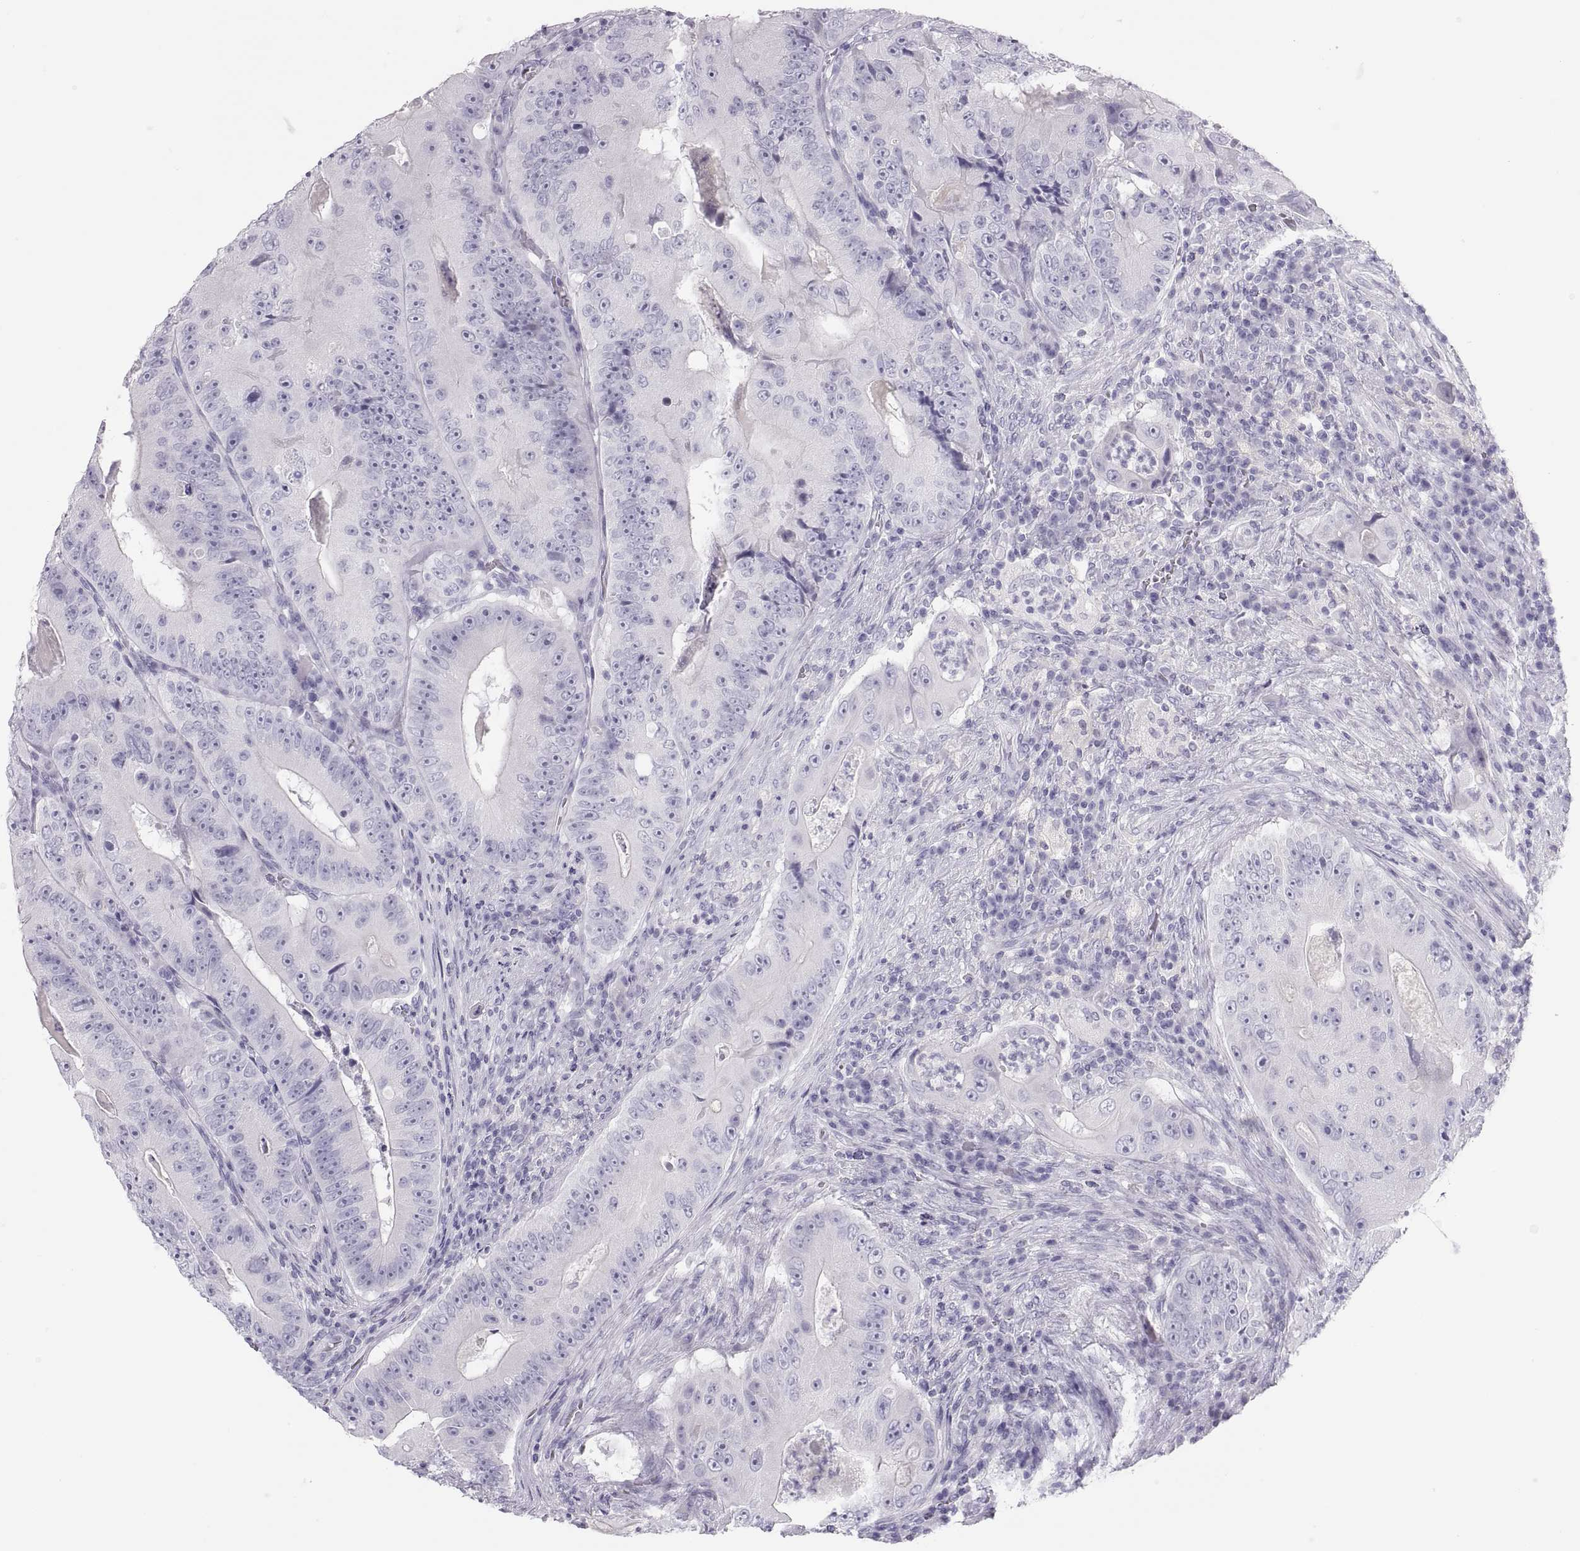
{"staining": {"intensity": "negative", "quantity": "none", "location": "none"}, "tissue": "colorectal cancer", "cell_type": "Tumor cells", "image_type": "cancer", "snomed": [{"axis": "morphology", "description": "Adenocarcinoma, NOS"}, {"axis": "topography", "description": "Colon"}], "caption": "DAB immunohistochemical staining of colorectal adenocarcinoma reveals no significant positivity in tumor cells.", "gene": "SEMG1", "patient": {"sex": "female", "age": 86}}